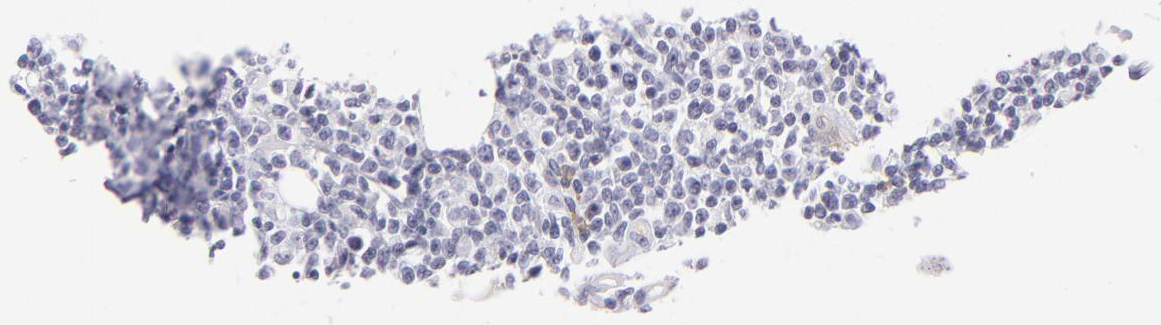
{"staining": {"intensity": "negative", "quantity": "none", "location": "none"}, "tissue": "lymphoma", "cell_type": "Tumor cells", "image_type": "cancer", "snomed": [{"axis": "morphology", "description": "Malignant lymphoma, non-Hodgkin's type, High grade"}, {"axis": "topography", "description": "Colon"}], "caption": "The photomicrograph exhibits no staining of tumor cells in lymphoma.", "gene": "THBD", "patient": {"sex": "male", "age": 82}}